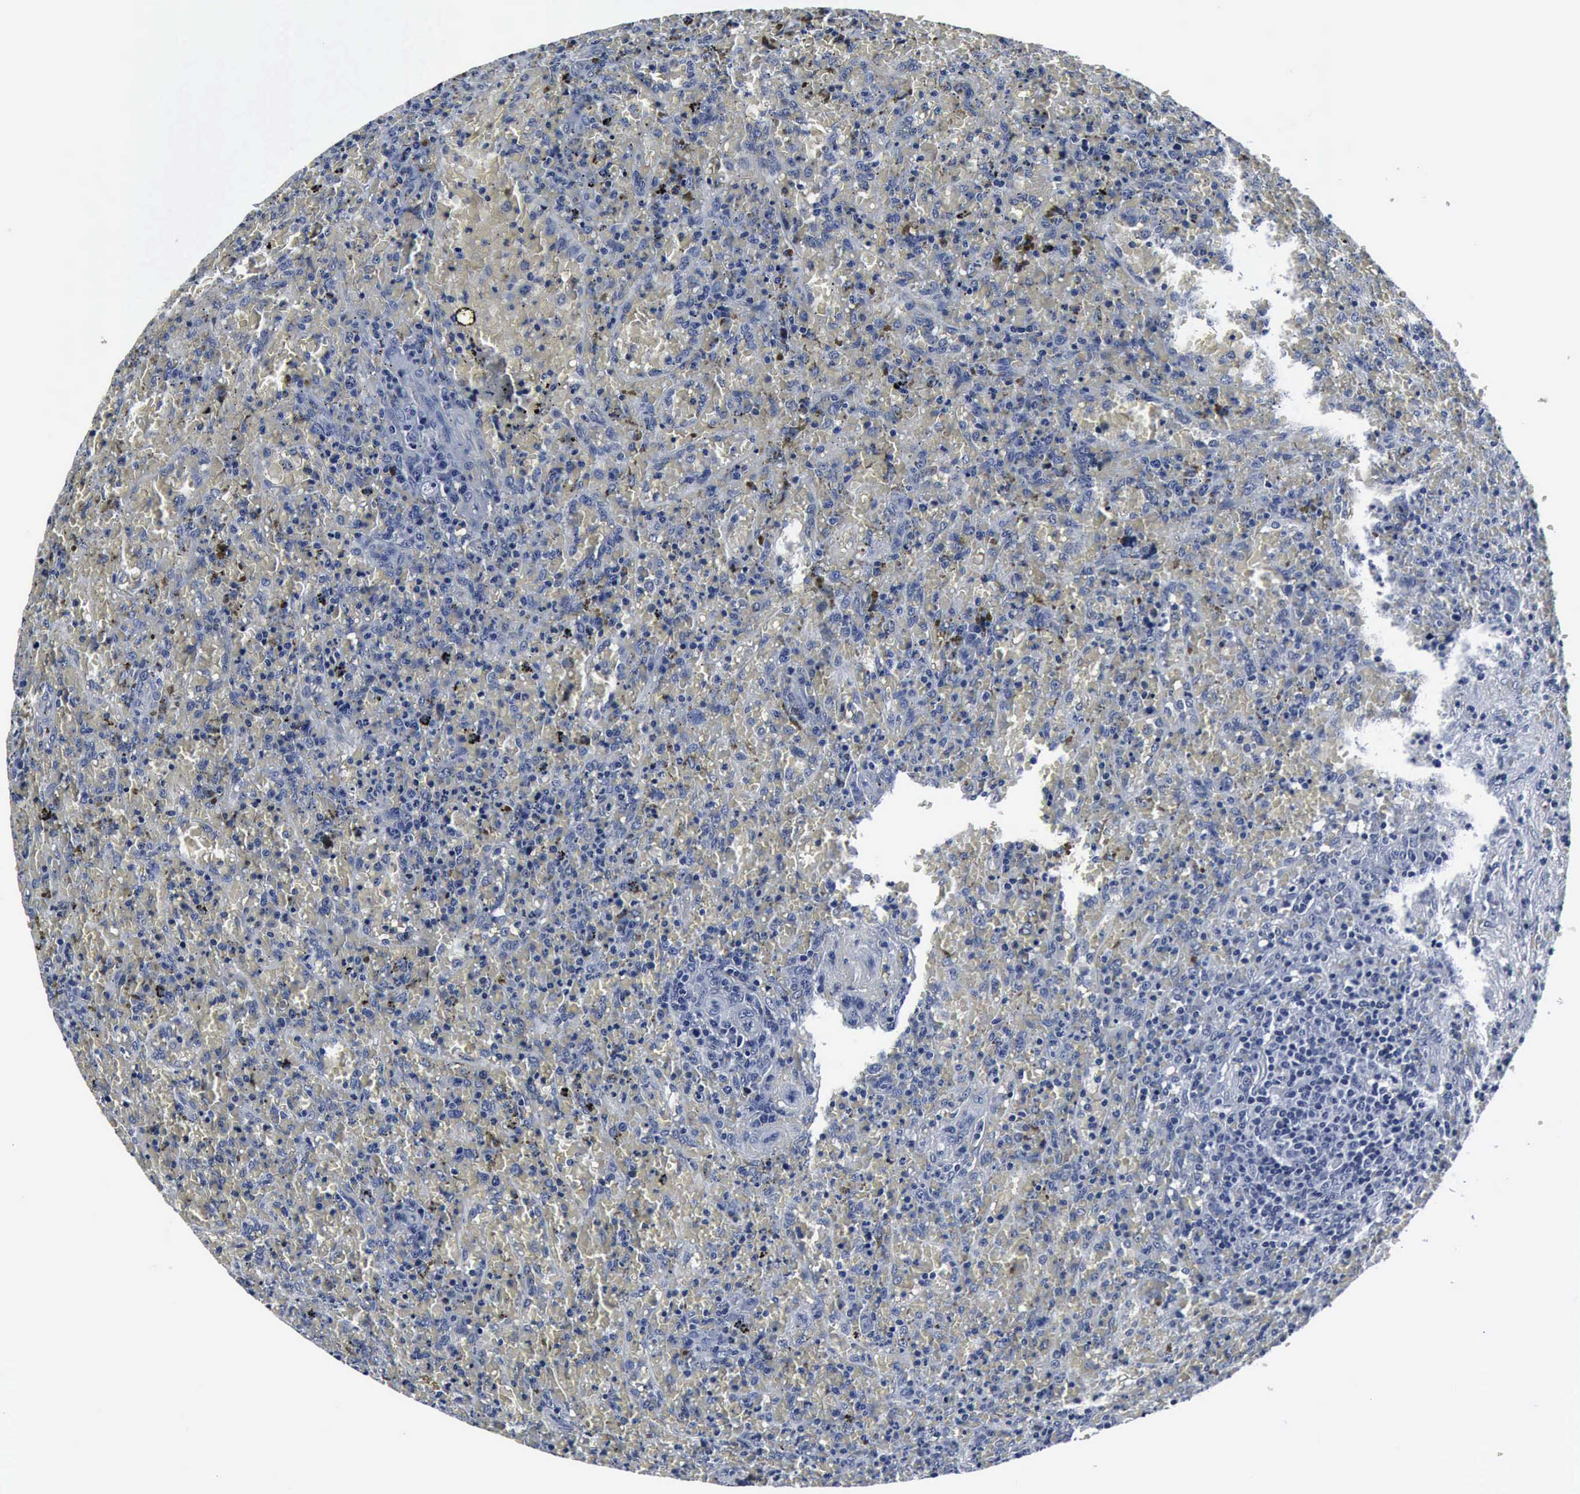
{"staining": {"intensity": "negative", "quantity": "none", "location": "none"}, "tissue": "lymphoma", "cell_type": "Tumor cells", "image_type": "cancer", "snomed": [{"axis": "morphology", "description": "Malignant lymphoma, non-Hodgkin's type, High grade"}, {"axis": "topography", "description": "Spleen"}, {"axis": "topography", "description": "Lymph node"}], "caption": "Lymphoma was stained to show a protein in brown. There is no significant expression in tumor cells.", "gene": "SNAP25", "patient": {"sex": "female", "age": 70}}